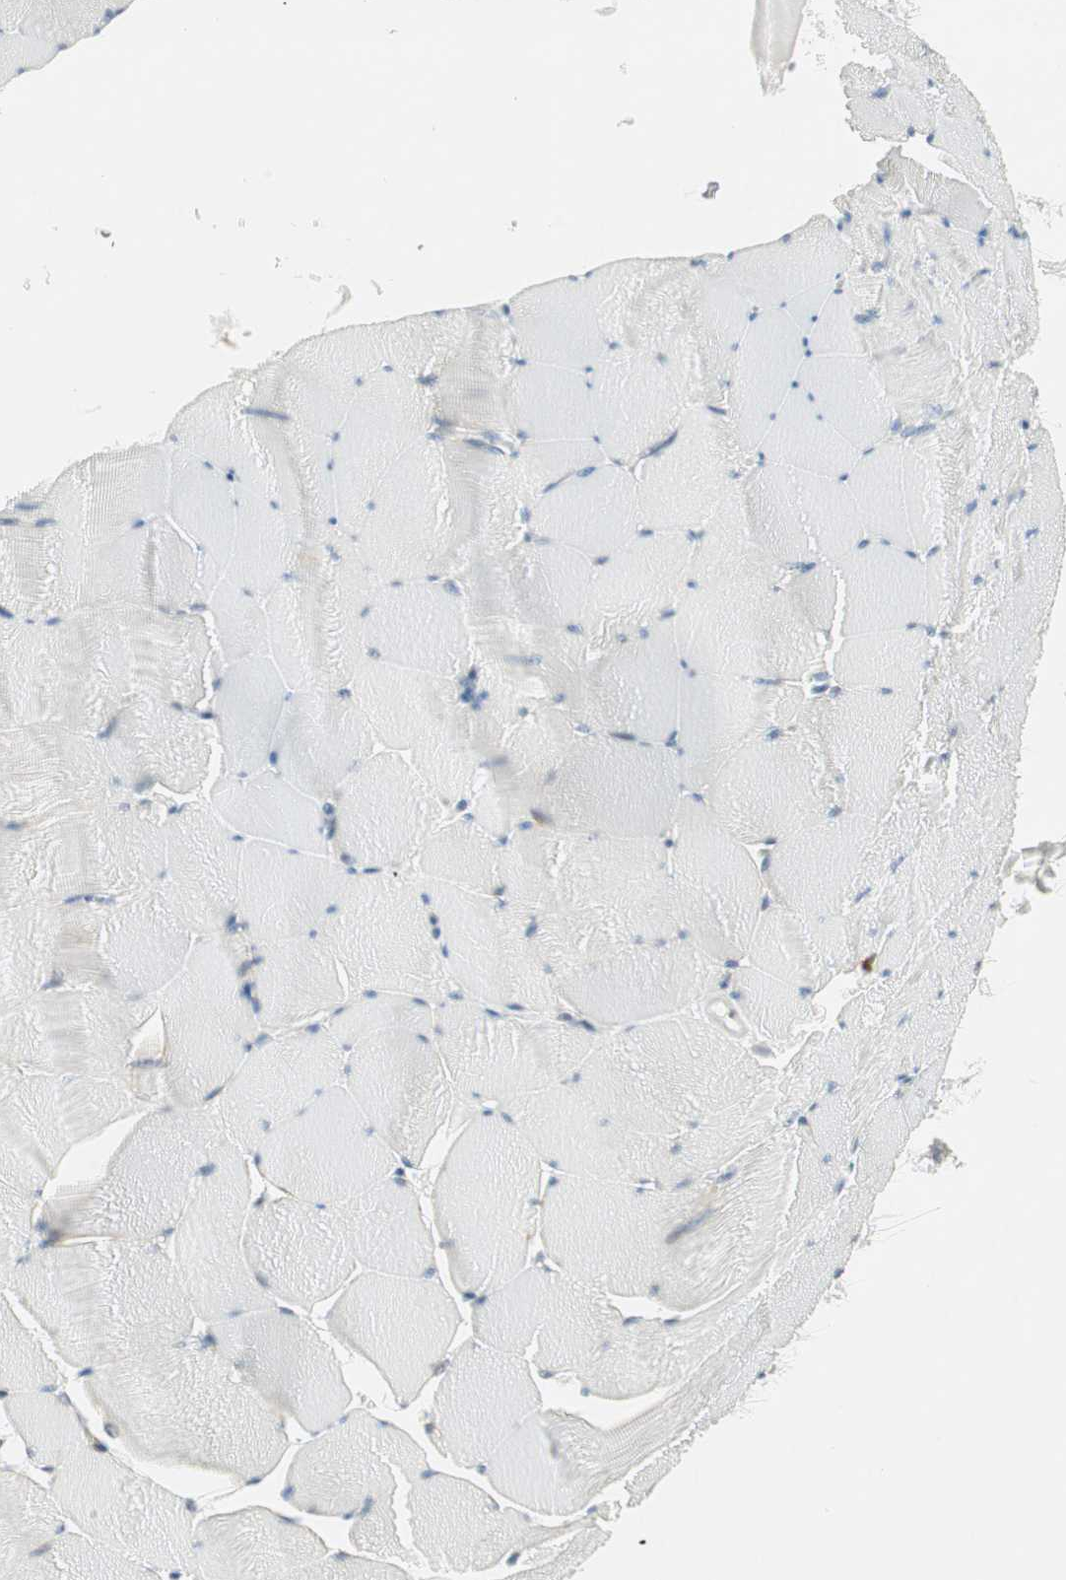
{"staining": {"intensity": "weak", "quantity": "<25%", "location": "cytoplasmic/membranous"}, "tissue": "skeletal muscle", "cell_type": "Myocytes", "image_type": "normal", "snomed": [{"axis": "morphology", "description": "Normal tissue, NOS"}, {"axis": "topography", "description": "Skeletal muscle"}], "caption": "Immunohistochemistry image of benign human skeletal muscle stained for a protein (brown), which exhibits no staining in myocytes.", "gene": "MSX2", "patient": {"sex": "male", "age": 62}}